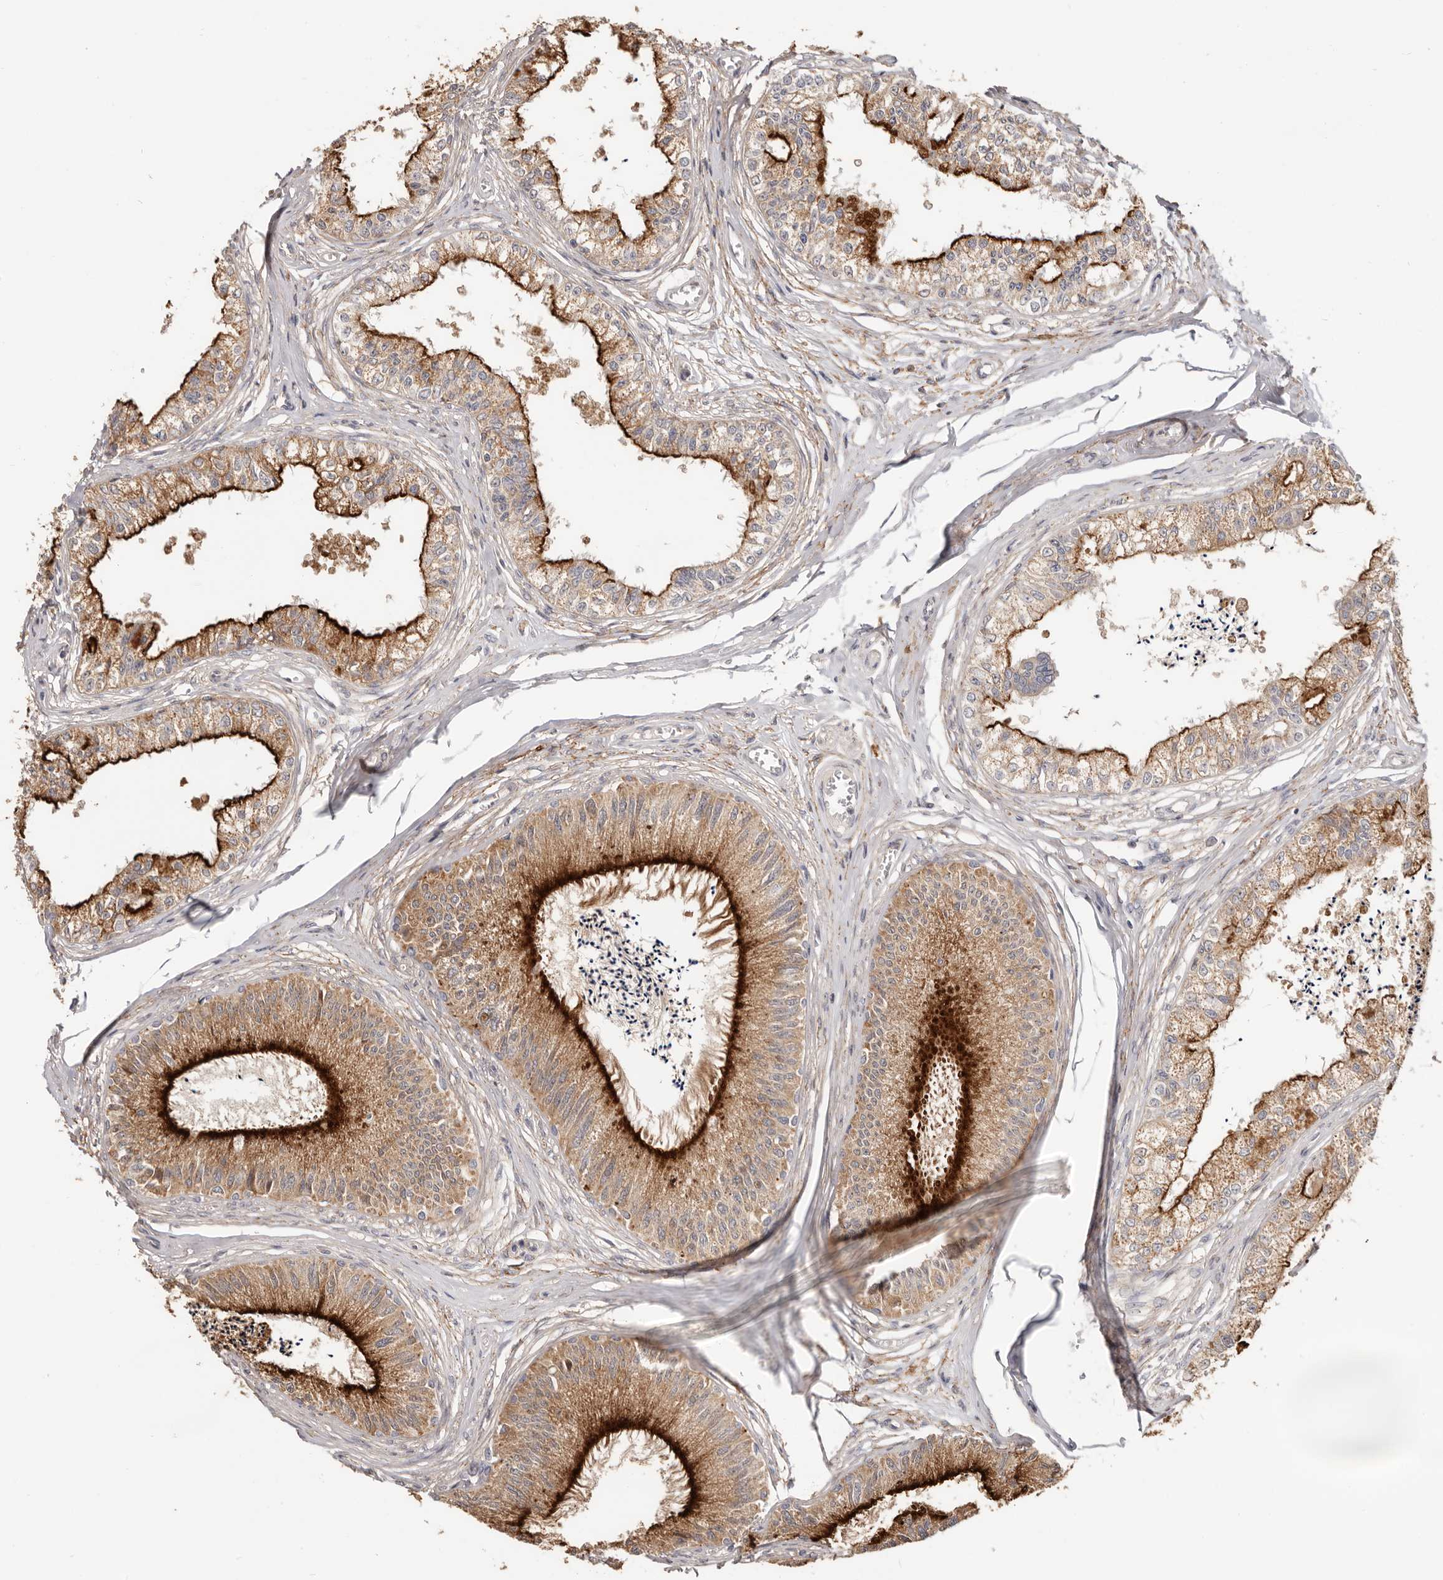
{"staining": {"intensity": "strong", "quantity": ">75%", "location": "cytoplasmic/membranous"}, "tissue": "epididymis", "cell_type": "Glandular cells", "image_type": "normal", "snomed": [{"axis": "morphology", "description": "Normal tissue, NOS"}, {"axis": "topography", "description": "Epididymis"}], "caption": "The micrograph demonstrates staining of benign epididymis, revealing strong cytoplasmic/membranous protein staining (brown color) within glandular cells.", "gene": "LRP6", "patient": {"sex": "male", "age": 79}}